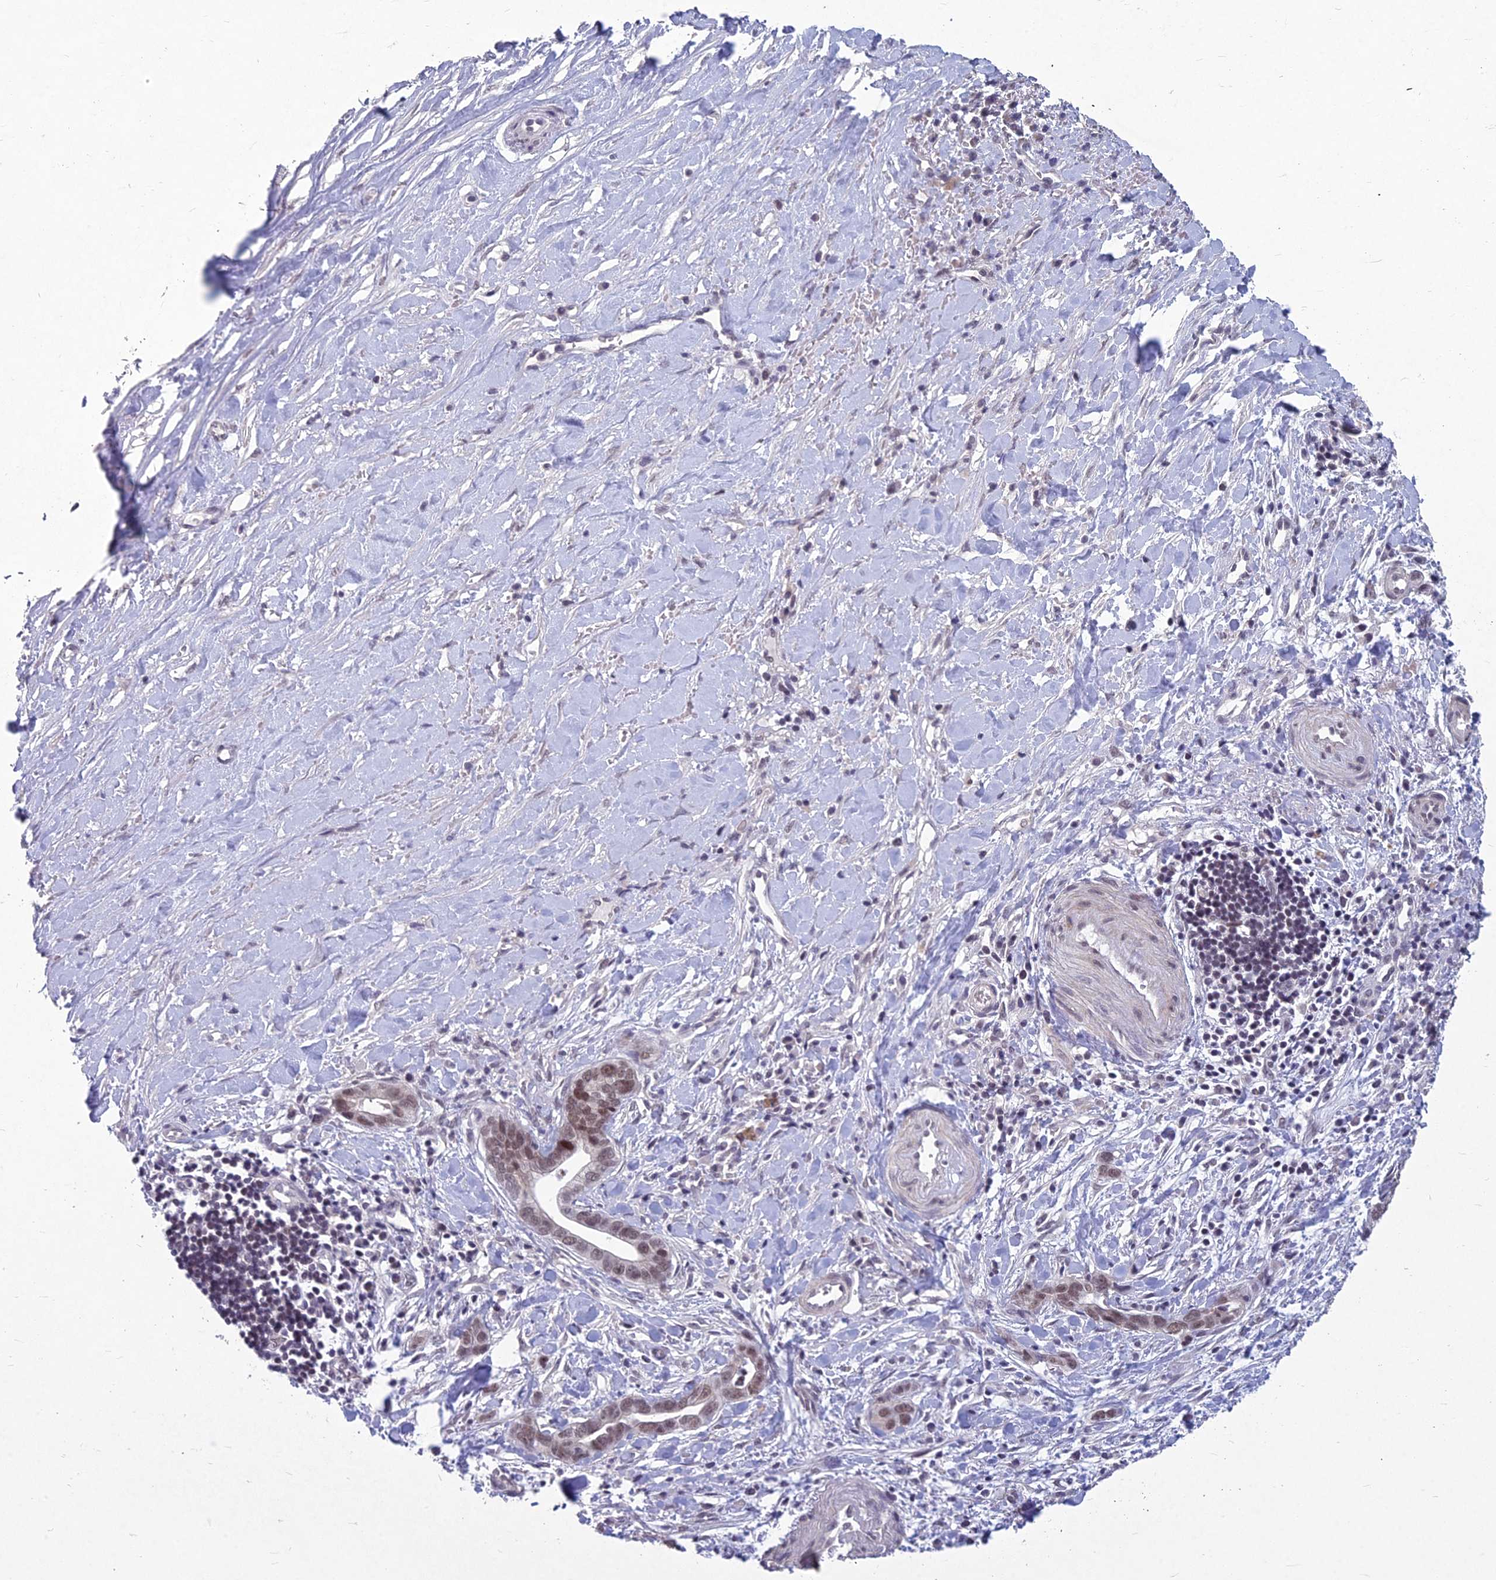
{"staining": {"intensity": "moderate", "quantity": ">75%", "location": "nuclear"}, "tissue": "liver cancer", "cell_type": "Tumor cells", "image_type": "cancer", "snomed": [{"axis": "morphology", "description": "Cholangiocarcinoma"}, {"axis": "topography", "description": "Liver"}], "caption": "Liver cholangiocarcinoma stained with DAB IHC reveals medium levels of moderate nuclear expression in about >75% of tumor cells. (Stains: DAB (3,3'-diaminobenzidine) in brown, nuclei in blue, Microscopy: brightfield microscopy at high magnification).", "gene": "KAT7", "patient": {"sex": "female", "age": 79}}